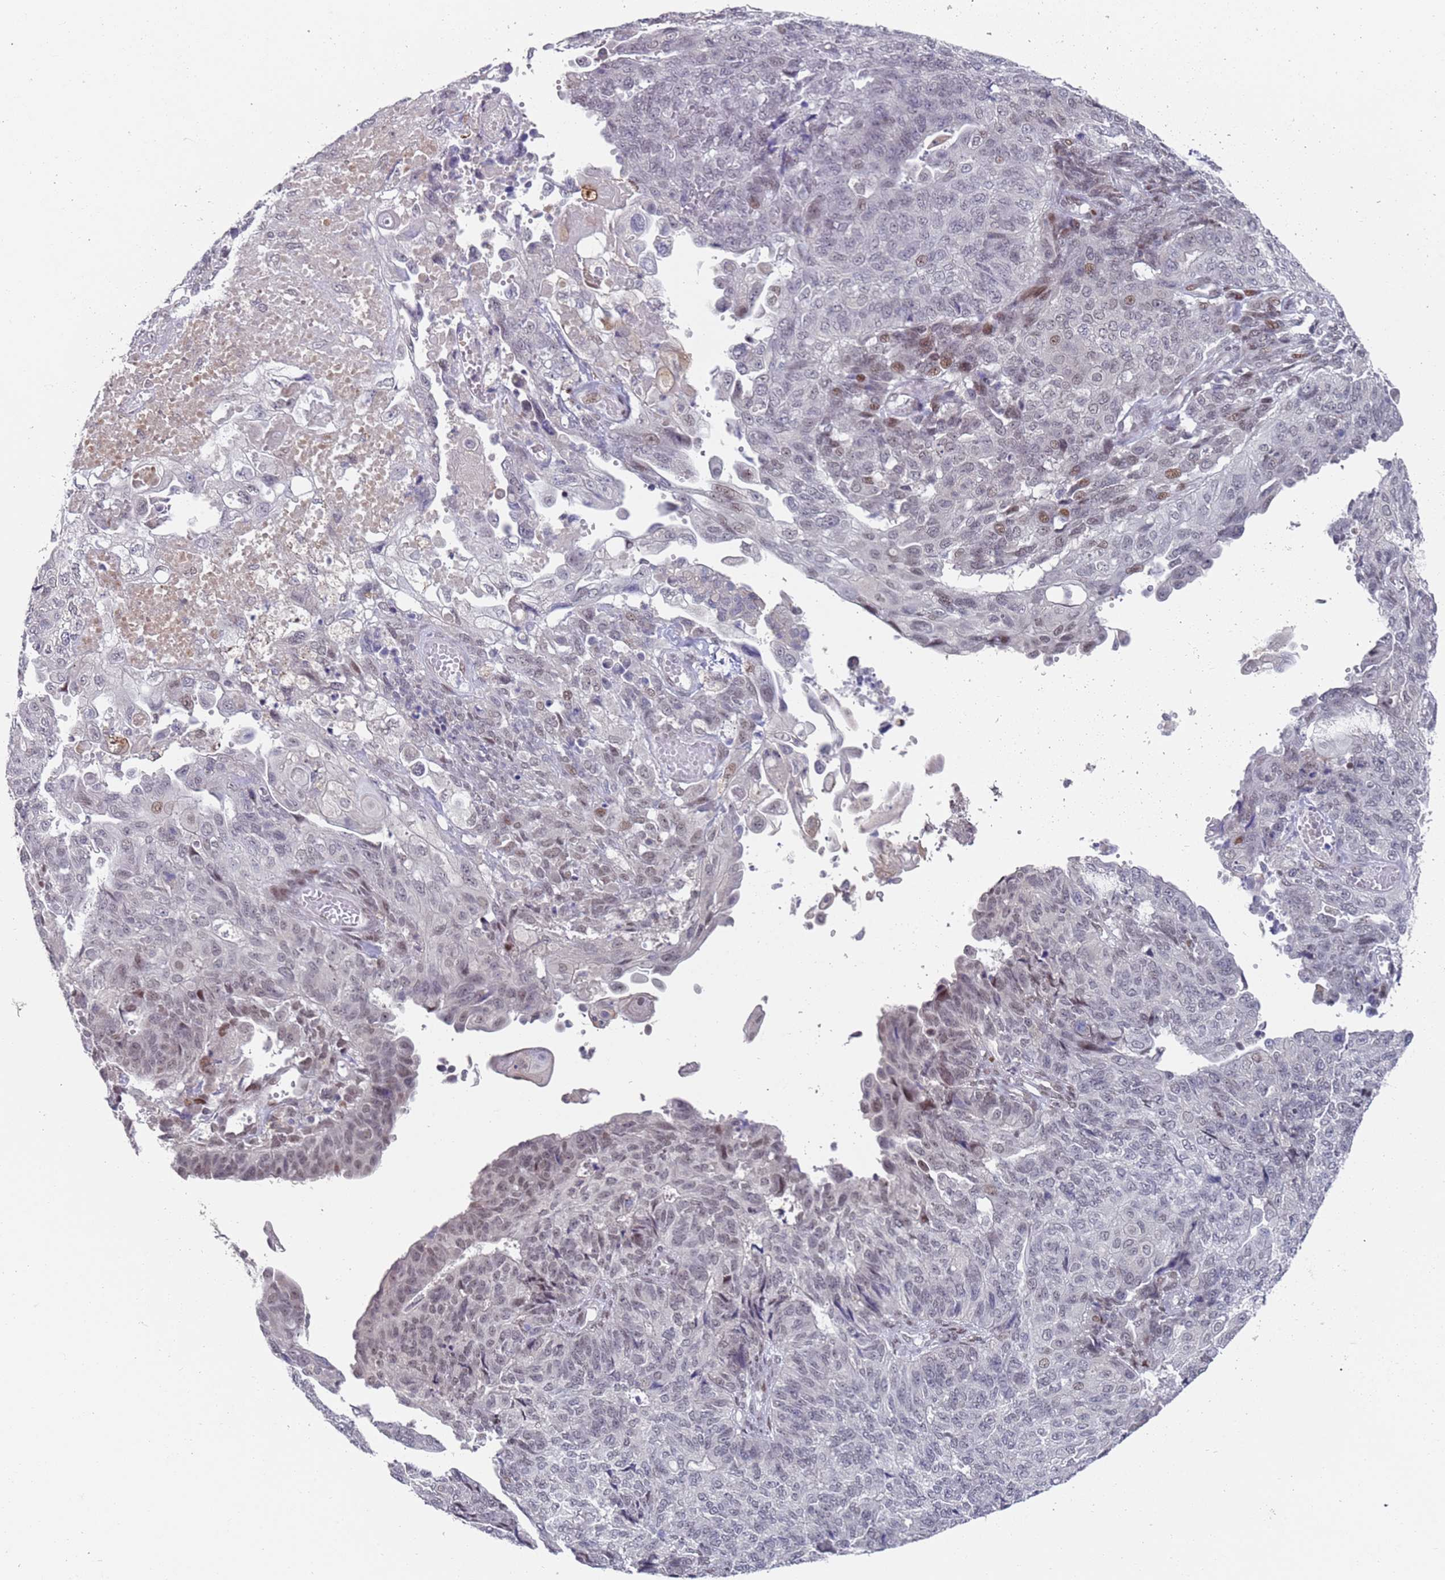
{"staining": {"intensity": "moderate", "quantity": "<25%", "location": "nuclear"}, "tissue": "endometrial cancer", "cell_type": "Tumor cells", "image_type": "cancer", "snomed": [{"axis": "morphology", "description": "Adenocarcinoma, NOS"}, {"axis": "topography", "description": "Endometrium"}], "caption": "This micrograph shows IHC staining of endometrial cancer, with low moderate nuclear positivity in approximately <25% of tumor cells.", "gene": "COPS6", "patient": {"sex": "female", "age": 32}}